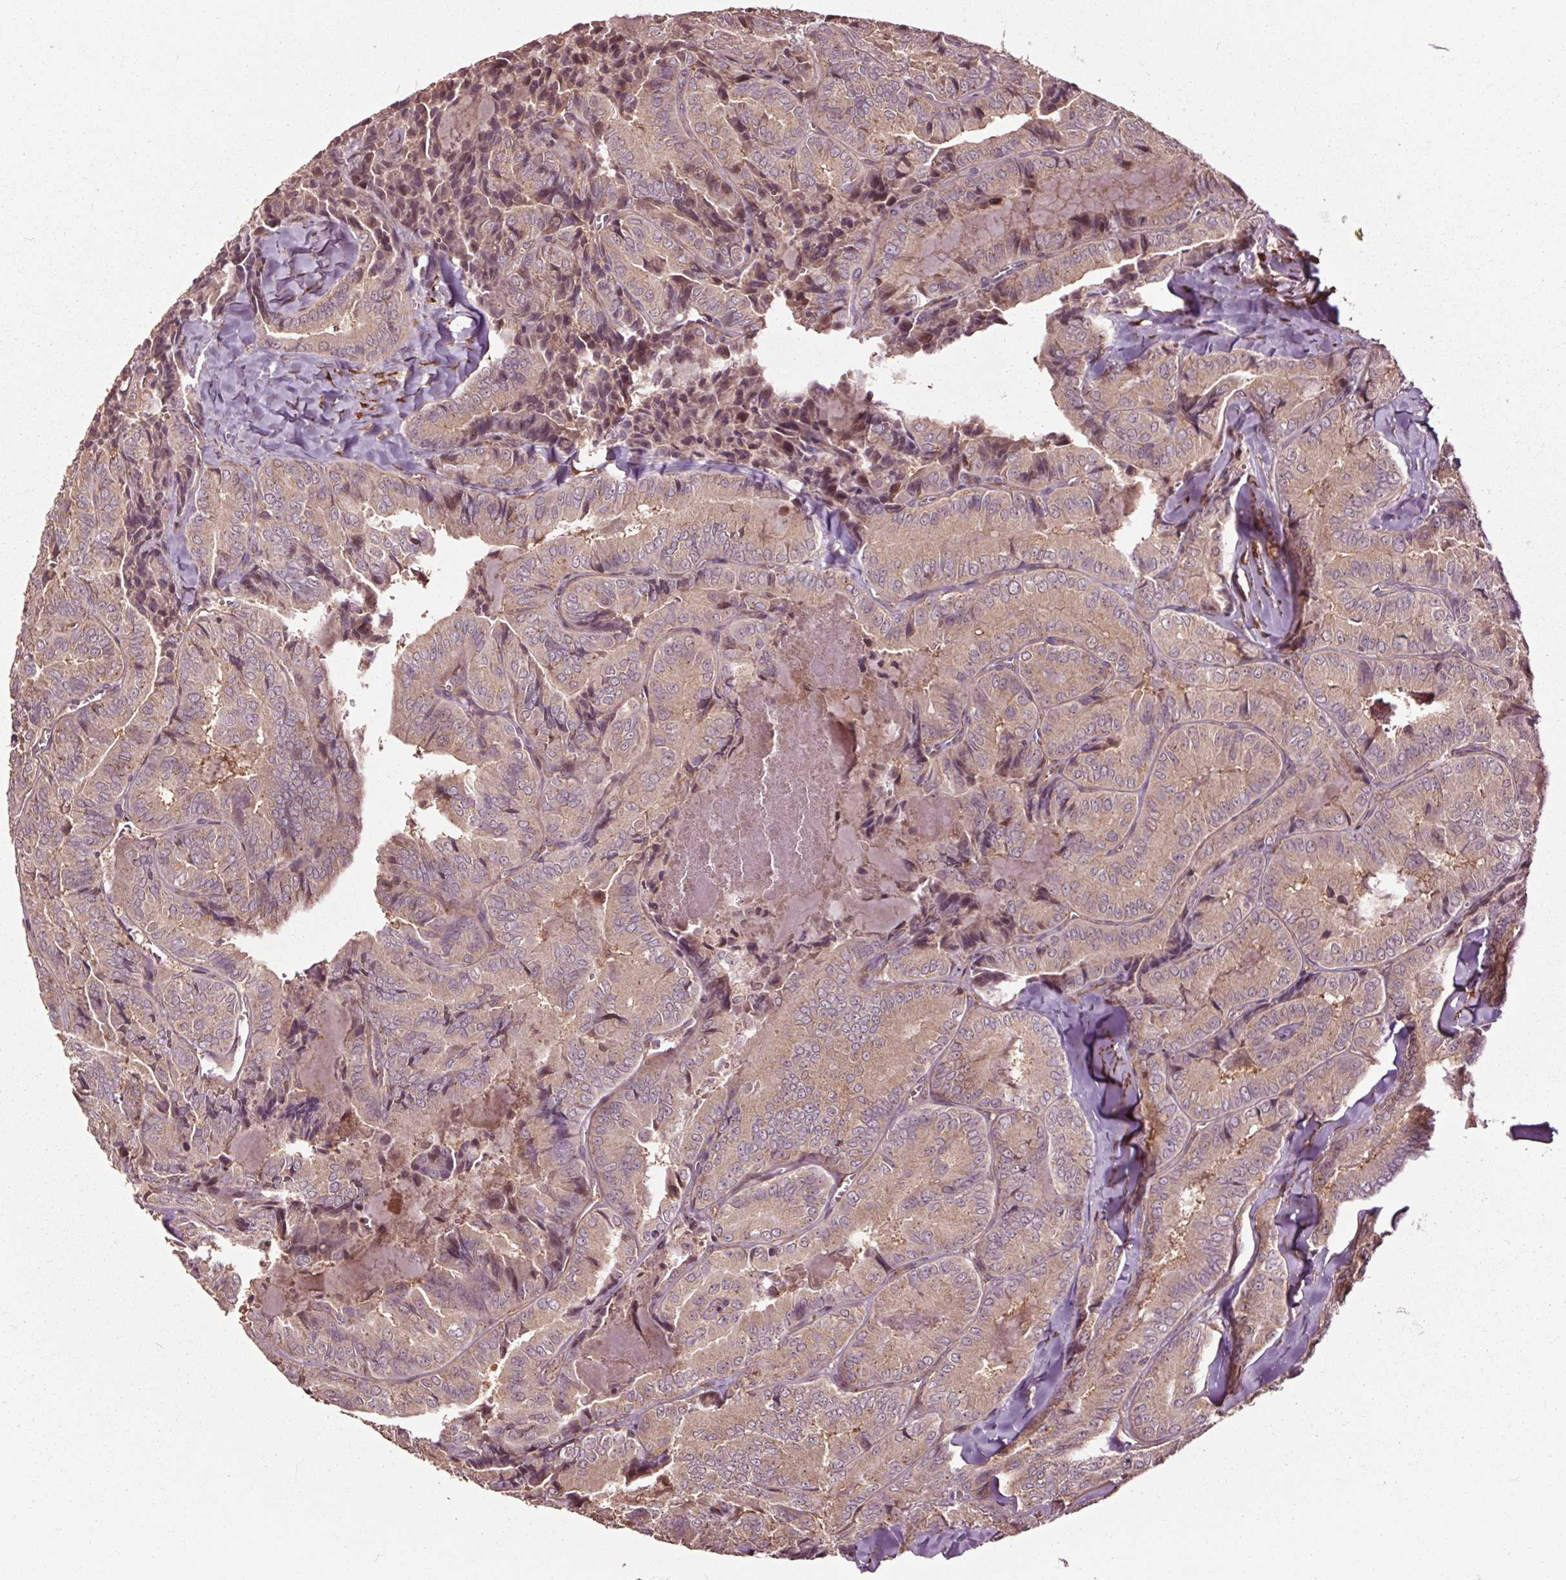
{"staining": {"intensity": "weak", "quantity": ">75%", "location": "cytoplasmic/membranous"}, "tissue": "thyroid cancer", "cell_type": "Tumor cells", "image_type": "cancer", "snomed": [{"axis": "morphology", "description": "Papillary adenocarcinoma, NOS"}, {"axis": "topography", "description": "Thyroid gland"}], "caption": "Weak cytoplasmic/membranous protein positivity is identified in about >75% of tumor cells in thyroid cancer.", "gene": "CEP95", "patient": {"sex": "female", "age": 75}}